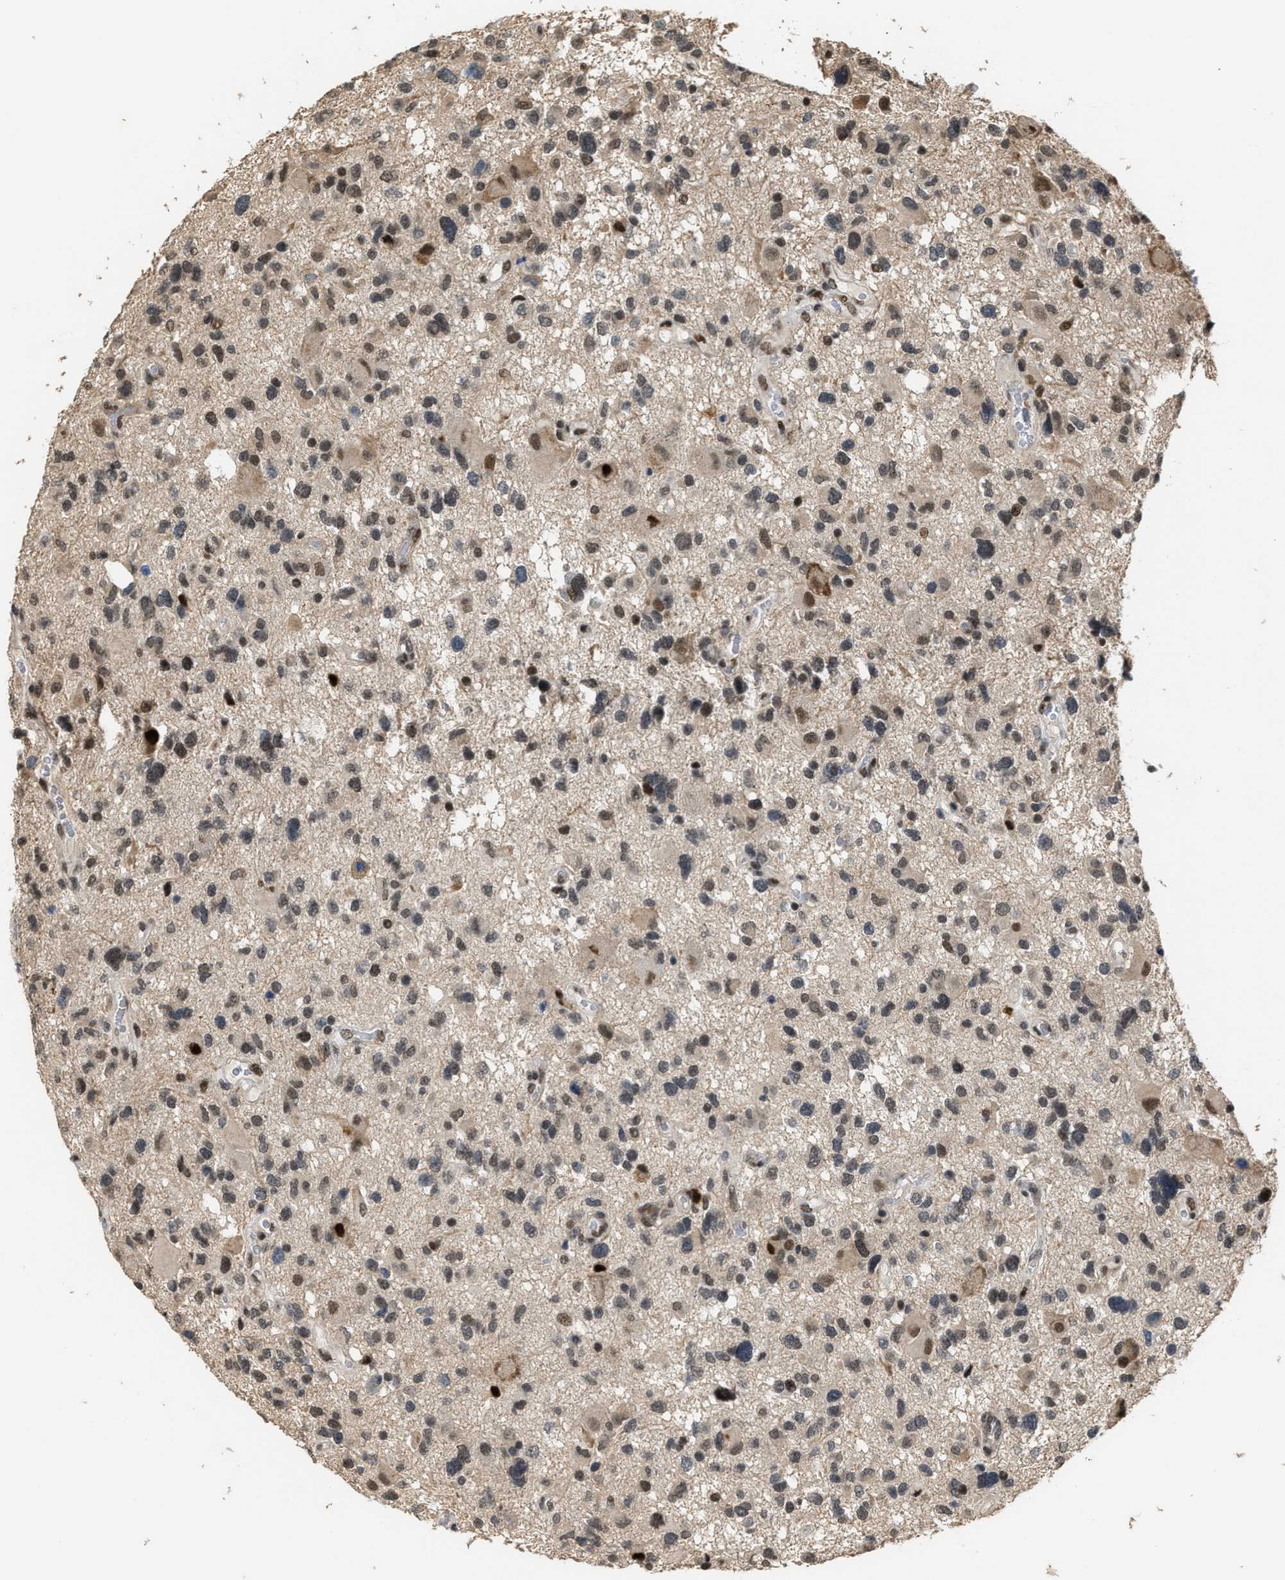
{"staining": {"intensity": "moderate", "quantity": "25%-75%", "location": "nuclear"}, "tissue": "glioma", "cell_type": "Tumor cells", "image_type": "cancer", "snomed": [{"axis": "morphology", "description": "Glioma, malignant, High grade"}, {"axis": "topography", "description": "Brain"}], "caption": "Protein expression analysis of human glioma reveals moderate nuclear positivity in approximately 25%-75% of tumor cells.", "gene": "SERTAD2", "patient": {"sex": "male", "age": 33}}